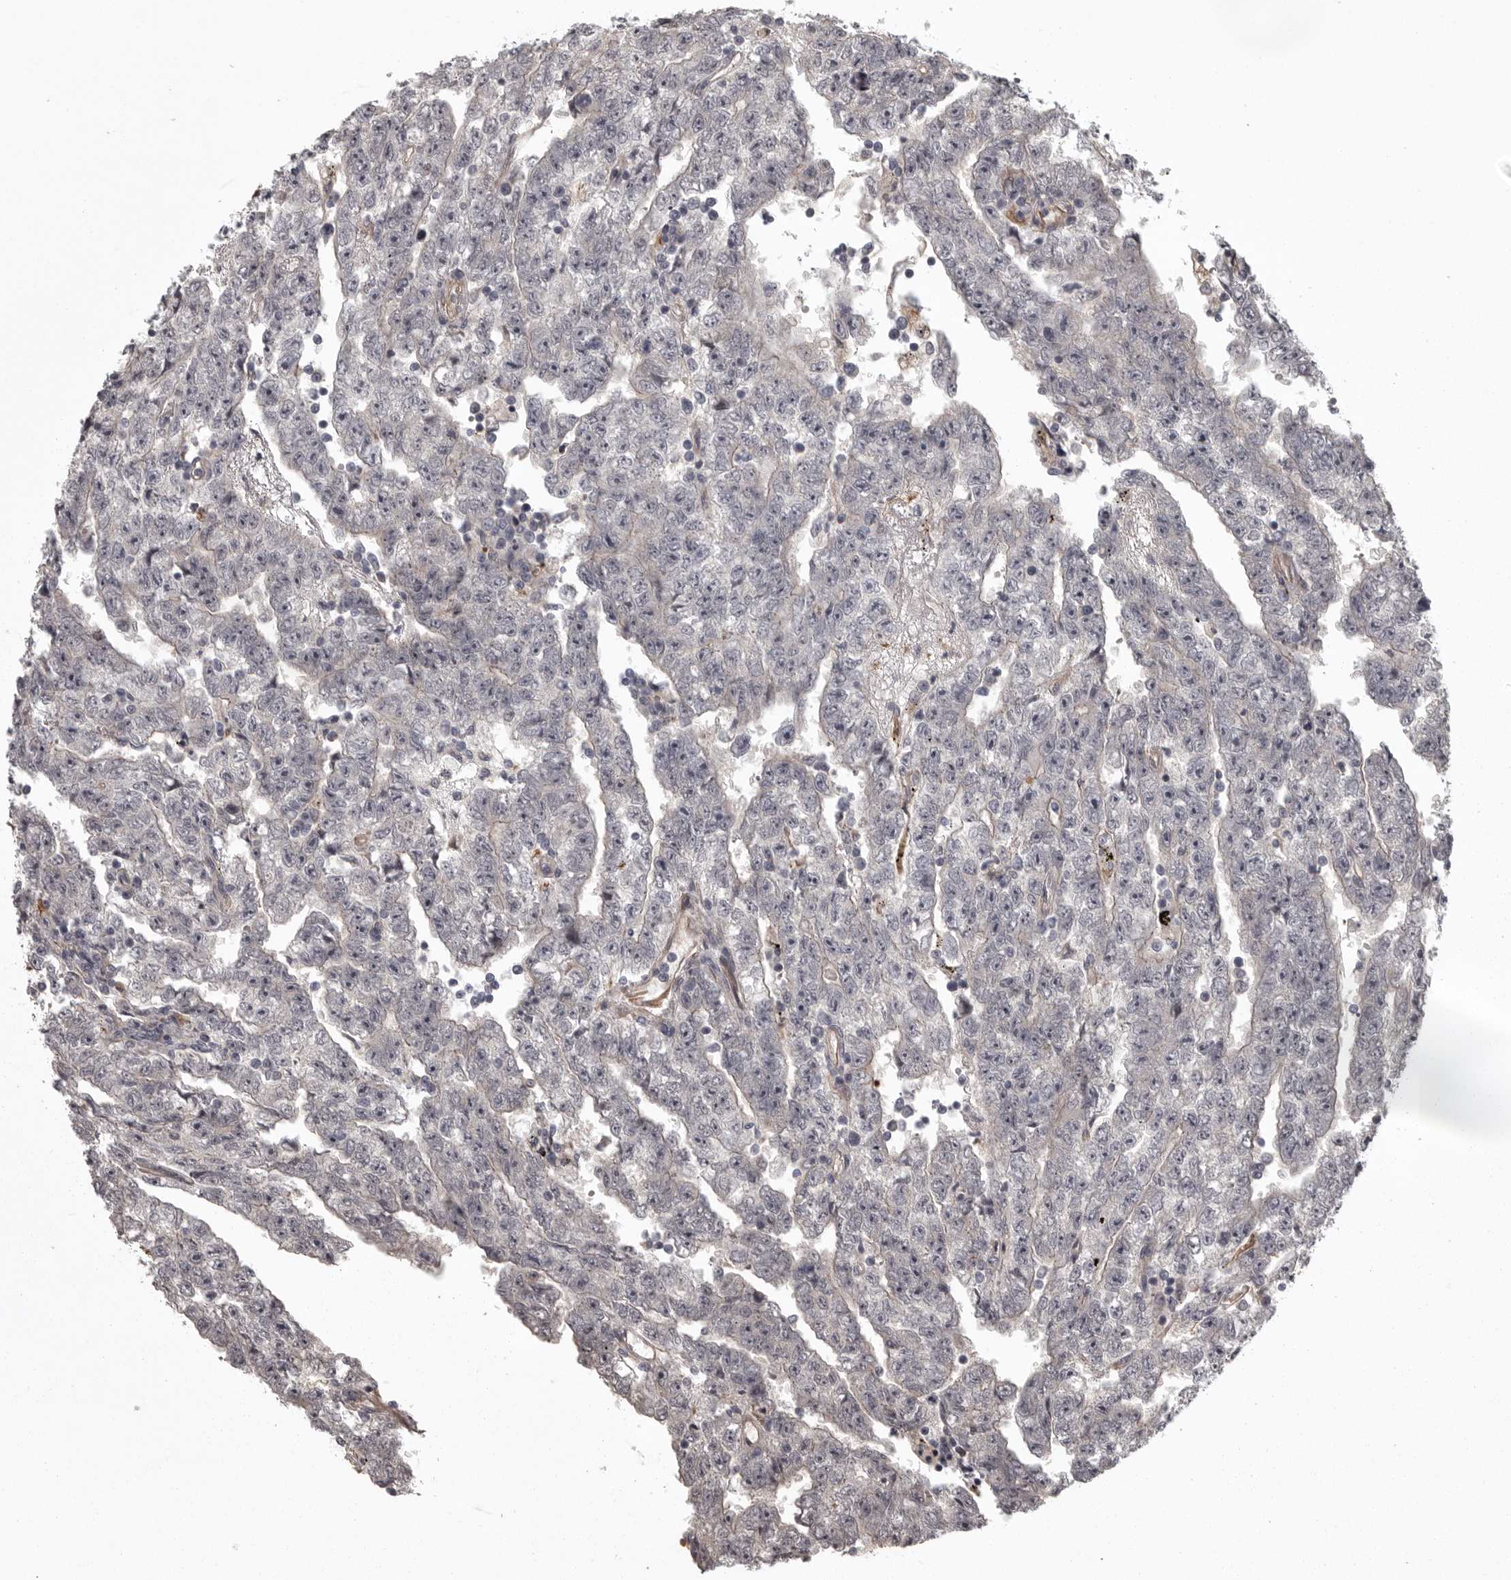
{"staining": {"intensity": "moderate", "quantity": ">75%", "location": "nuclear"}, "tissue": "testis cancer", "cell_type": "Tumor cells", "image_type": "cancer", "snomed": [{"axis": "morphology", "description": "Carcinoma, Embryonal, NOS"}, {"axis": "topography", "description": "Testis"}], "caption": "Human testis cancer (embryonal carcinoma) stained with a protein marker demonstrates moderate staining in tumor cells.", "gene": "FAAP100", "patient": {"sex": "male", "age": 25}}